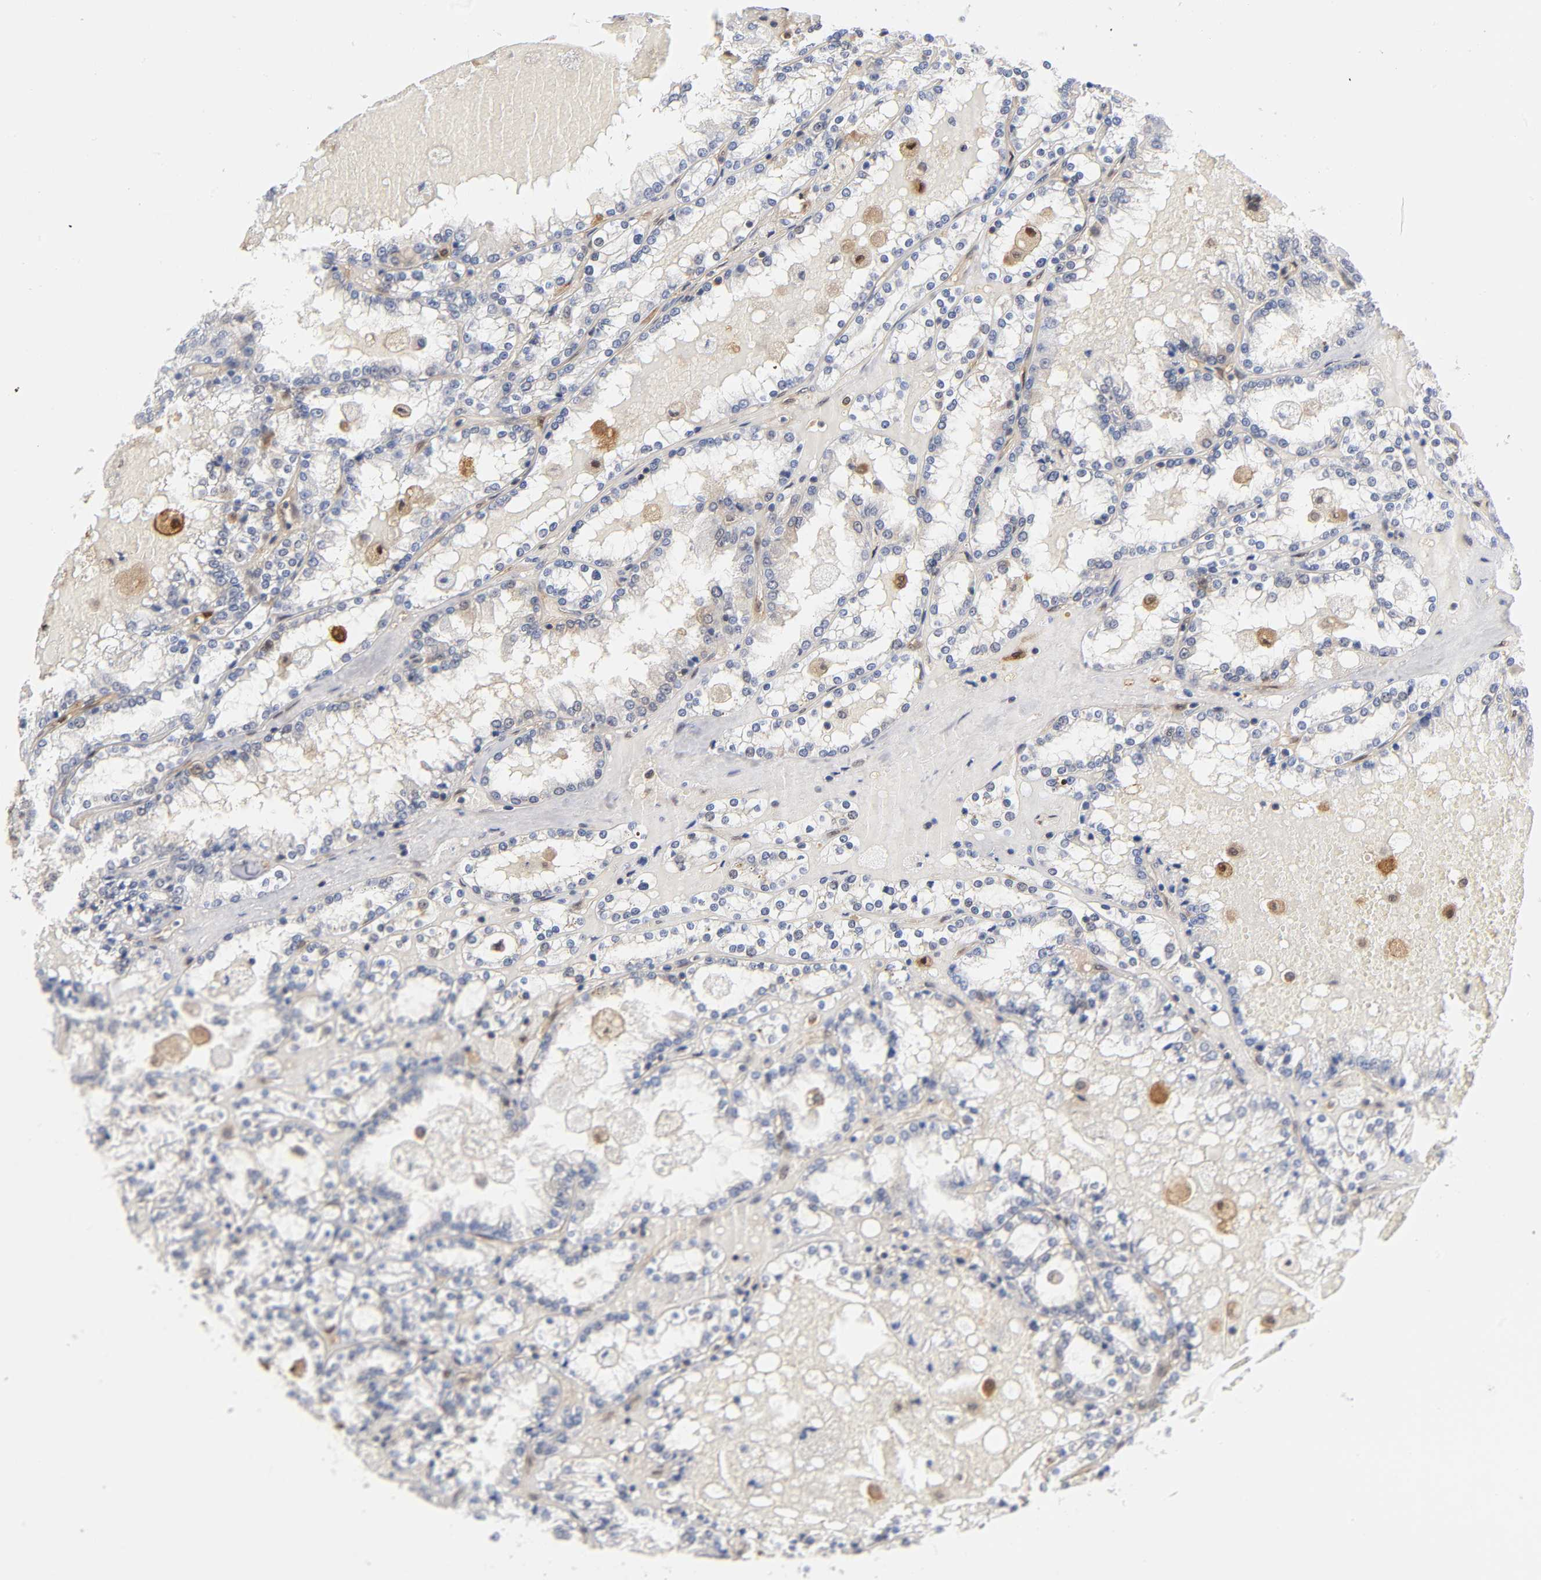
{"staining": {"intensity": "negative", "quantity": "none", "location": "none"}, "tissue": "renal cancer", "cell_type": "Tumor cells", "image_type": "cancer", "snomed": [{"axis": "morphology", "description": "Adenocarcinoma, NOS"}, {"axis": "topography", "description": "Kidney"}], "caption": "An image of renal adenocarcinoma stained for a protein demonstrates no brown staining in tumor cells.", "gene": "DFFB", "patient": {"sex": "female", "age": 56}}